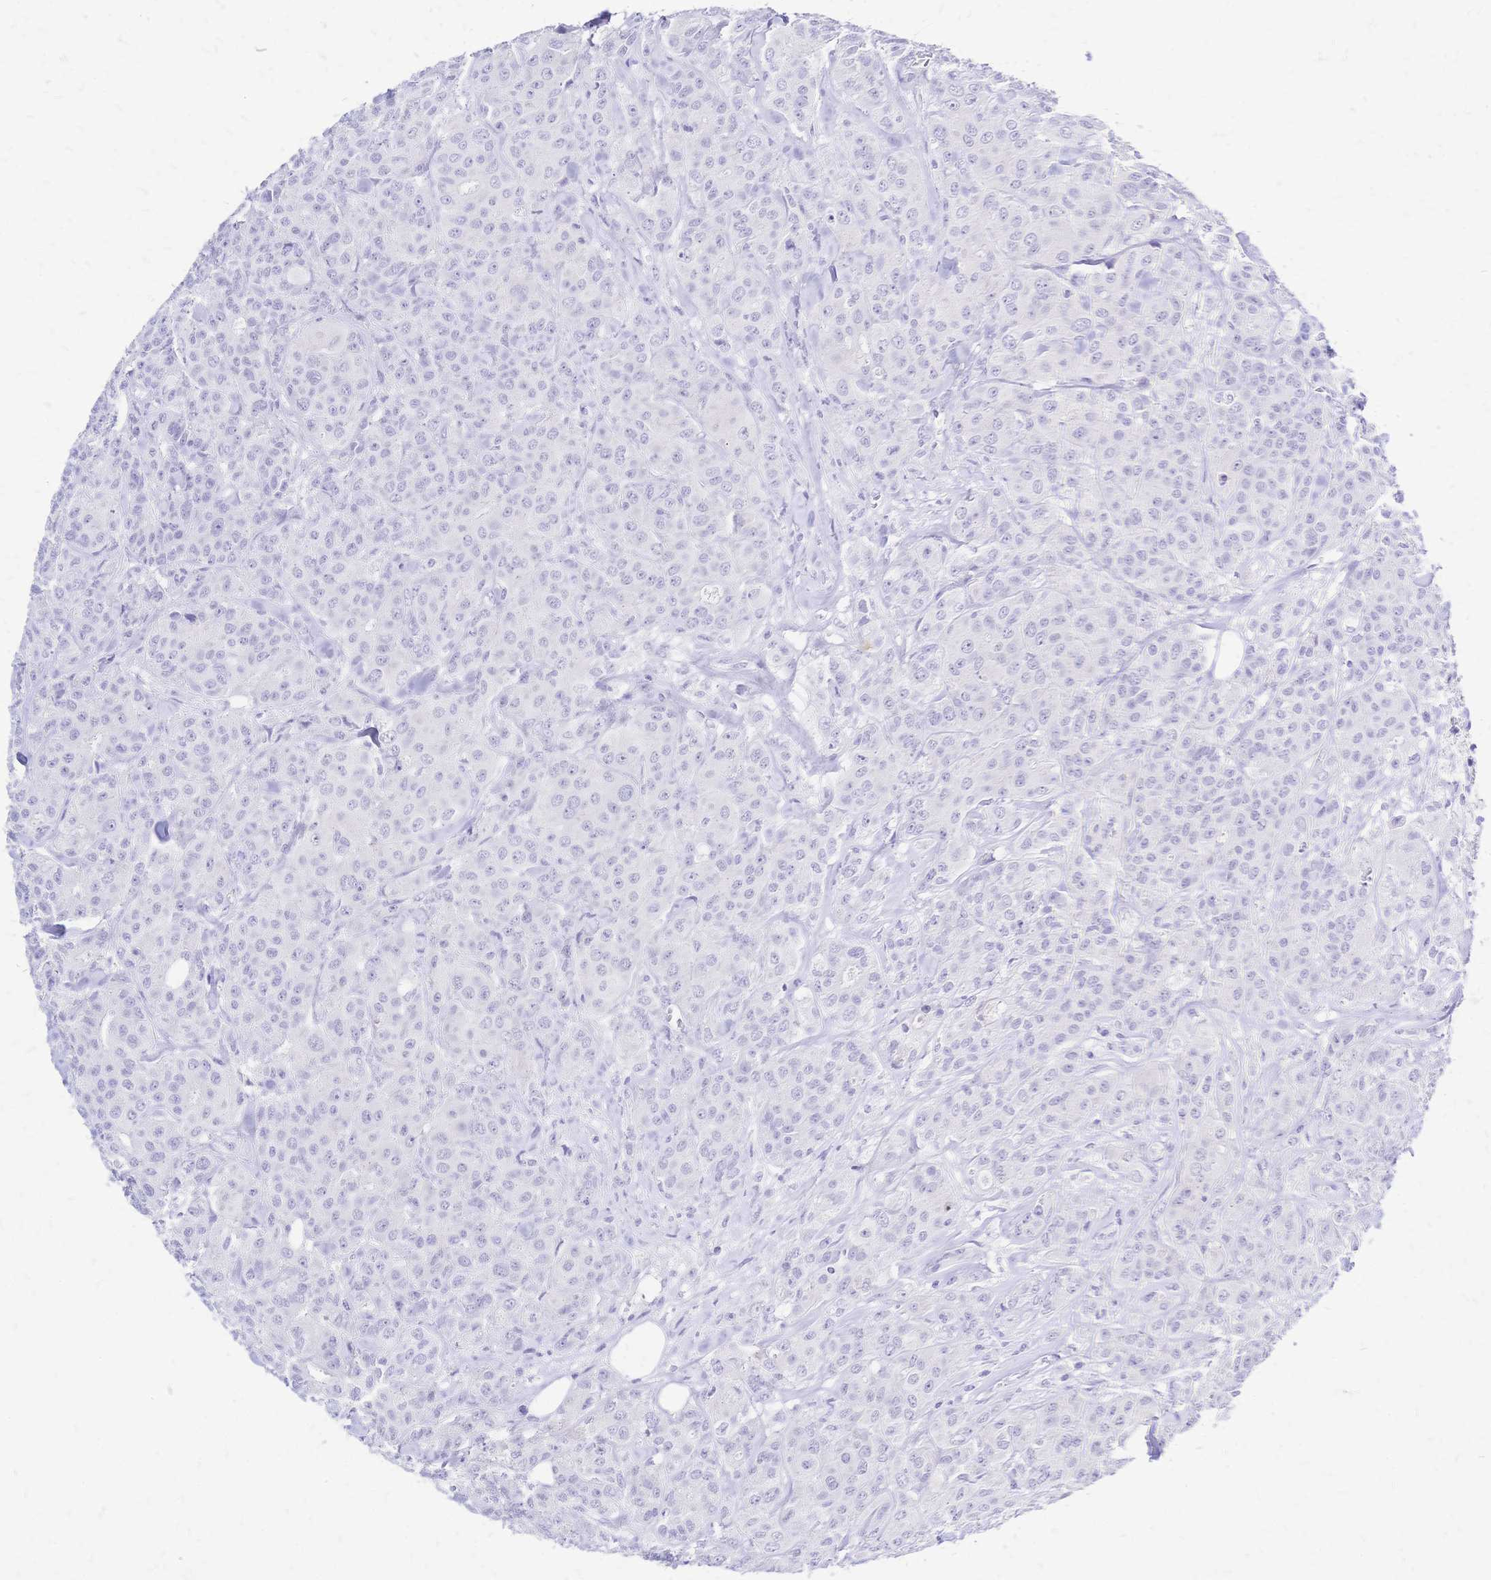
{"staining": {"intensity": "negative", "quantity": "none", "location": "none"}, "tissue": "breast cancer", "cell_type": "Tumor cells", "image_type": "cancer", "snomed": [{"axis": "morphology", "description": "Normal tissue, NOS"}, {"axis": "morphology", "description": "Duct carcinoma"}, {"axis": "topography", "description": "Breast"}], "caption": "This is a photomicrograph of immunohistochemistry (IHC) staining of breast cancer, which shows no staining in tumor cells. (DAB IHC with hematoxylin counter stain).", "gene": "FA2H", "patient": {"sex": "female", "age": 43}}